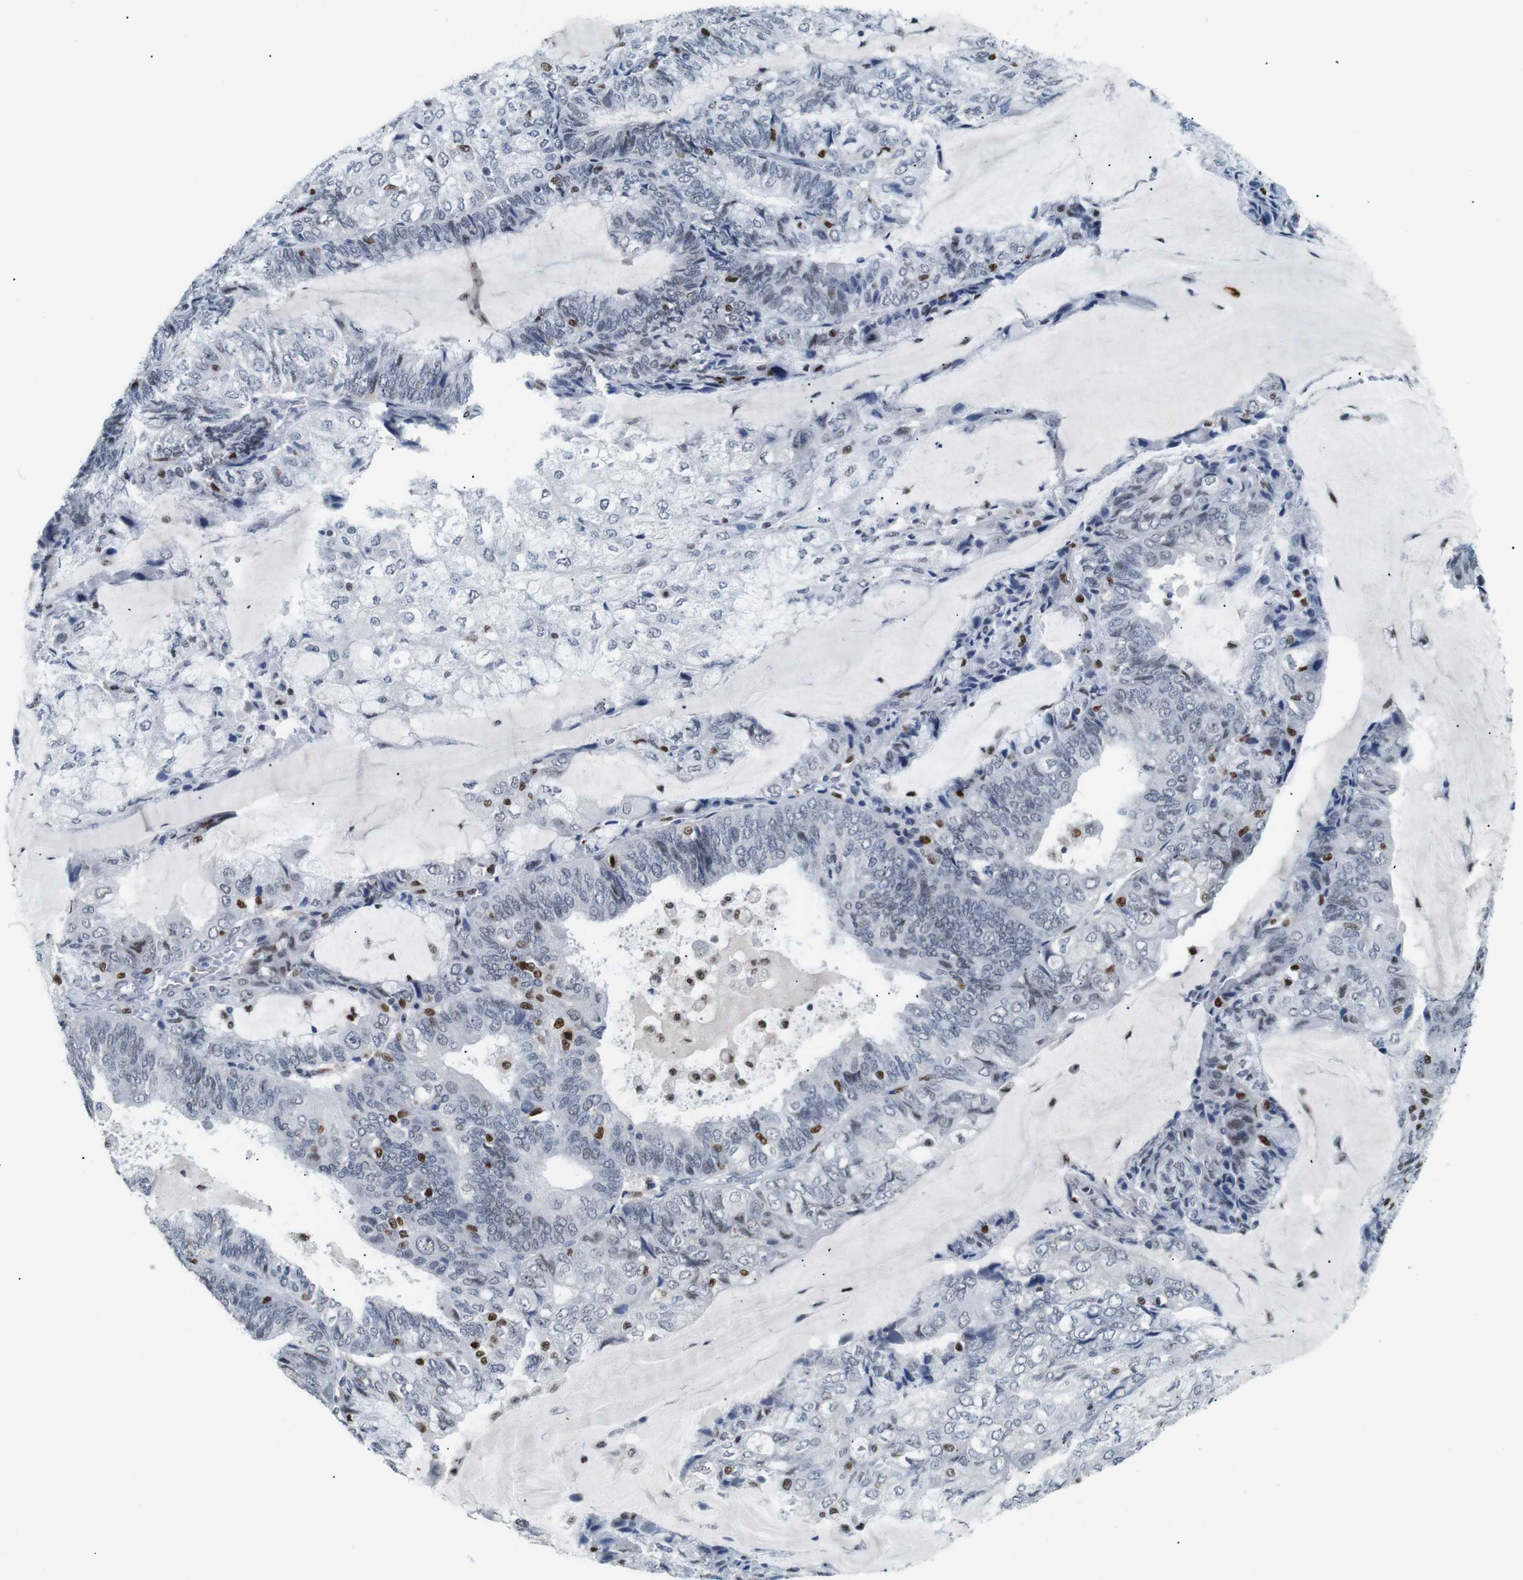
{"staining": {"intensity": "negative", "quantity": "none", "location": "none"}, "tissue": "endometrial cancer", "cell_type": "Tumor cells", "image_type": "cancer", "snomed": [{"axis": "morphology", "description": "Adenocarcinoma, NOS"}, {"axis": "topography", "description": "Endometrium"}], "caption": "Immunohistochemistry of human endometrial cancer (adenocarcinoma) exhibits no staining in tumor cells.", "gene": "IRF8", "patient": {"sex": "female", "age": 81}}